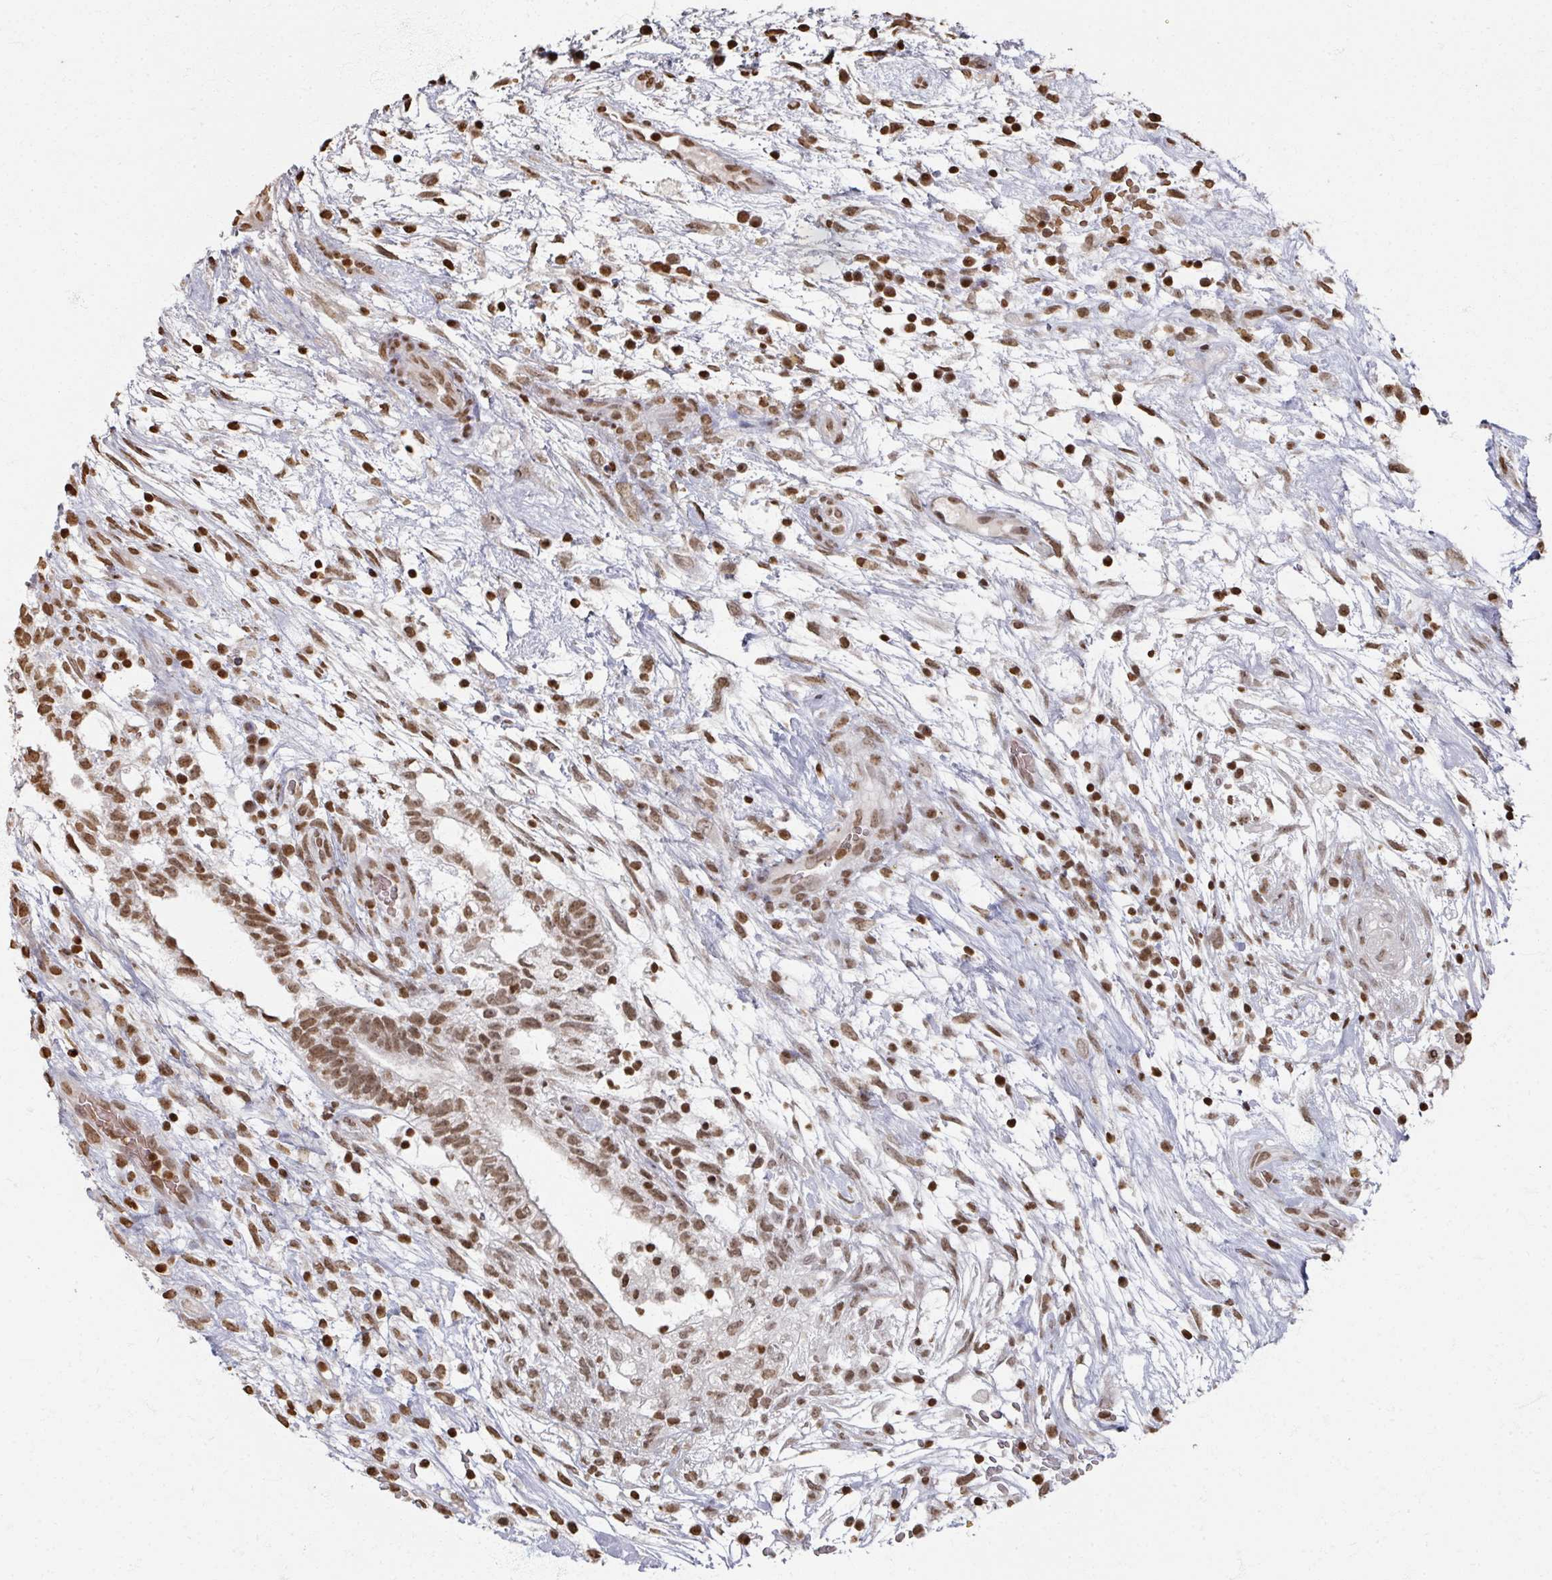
{"staining": {"intensity": "moderate", "quantity": ">75%", "location": "nuclear"}, "tissue": "testis cancer", "cell_type": "Tumor cells", "image_type": "cancer", "snomed": [{"axis": "morphology", "description": "Carcinoma, Embryonal, NOS"}, {"axis": "topography", "description": "Testis"}], "caption": "Moderate nuclear protein expression is identified in approximately >75% of tumor cells in testis cancer (embryonal carcinoma).", "gene": "DCUN1D5", "patient": {"sex": "male", "age": 32}}